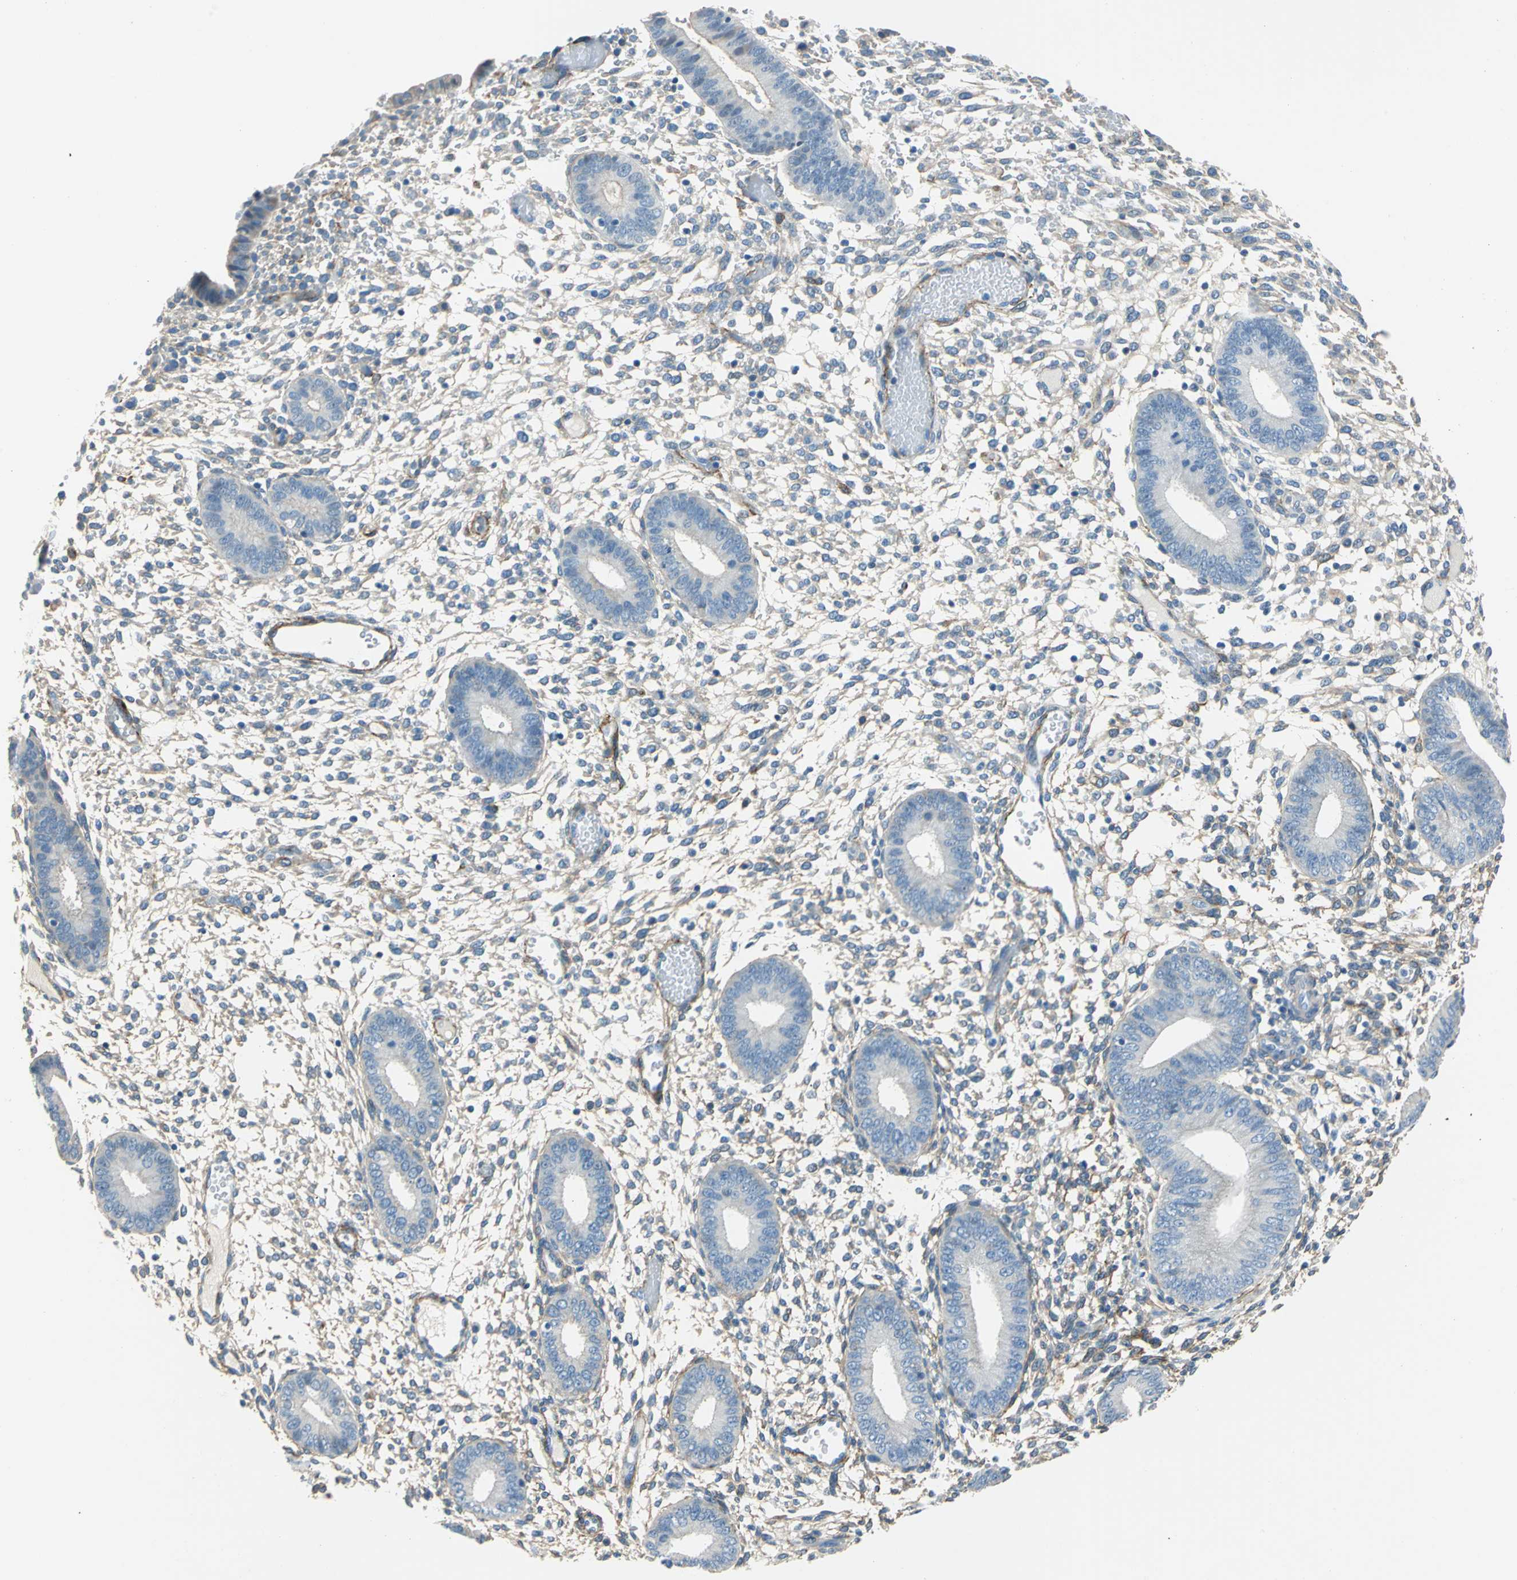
{"staining": {"intensity": "moderate", "quantity": ">75%", "location": "cytoplasmic/membranous"}, "tissue": "endometrium", "cell_type": "Cells in endometrial stroma", "image_type": "normal", "snomed": [{"axis": "morphology", "description": "Normal tissue, NOS"}, {"axis": "topography", "description": "Endometrium"}], "caption": "Protein staining shows moderate cytoplasmic/membranous positivity in approximately >75% of cells in endometrial stroma in benign endometrium. (Brightfield microscopy of DAB IHC at high magnification).", "gene": "AKAP12", "patient": {"sex": "female", "age": 42}}